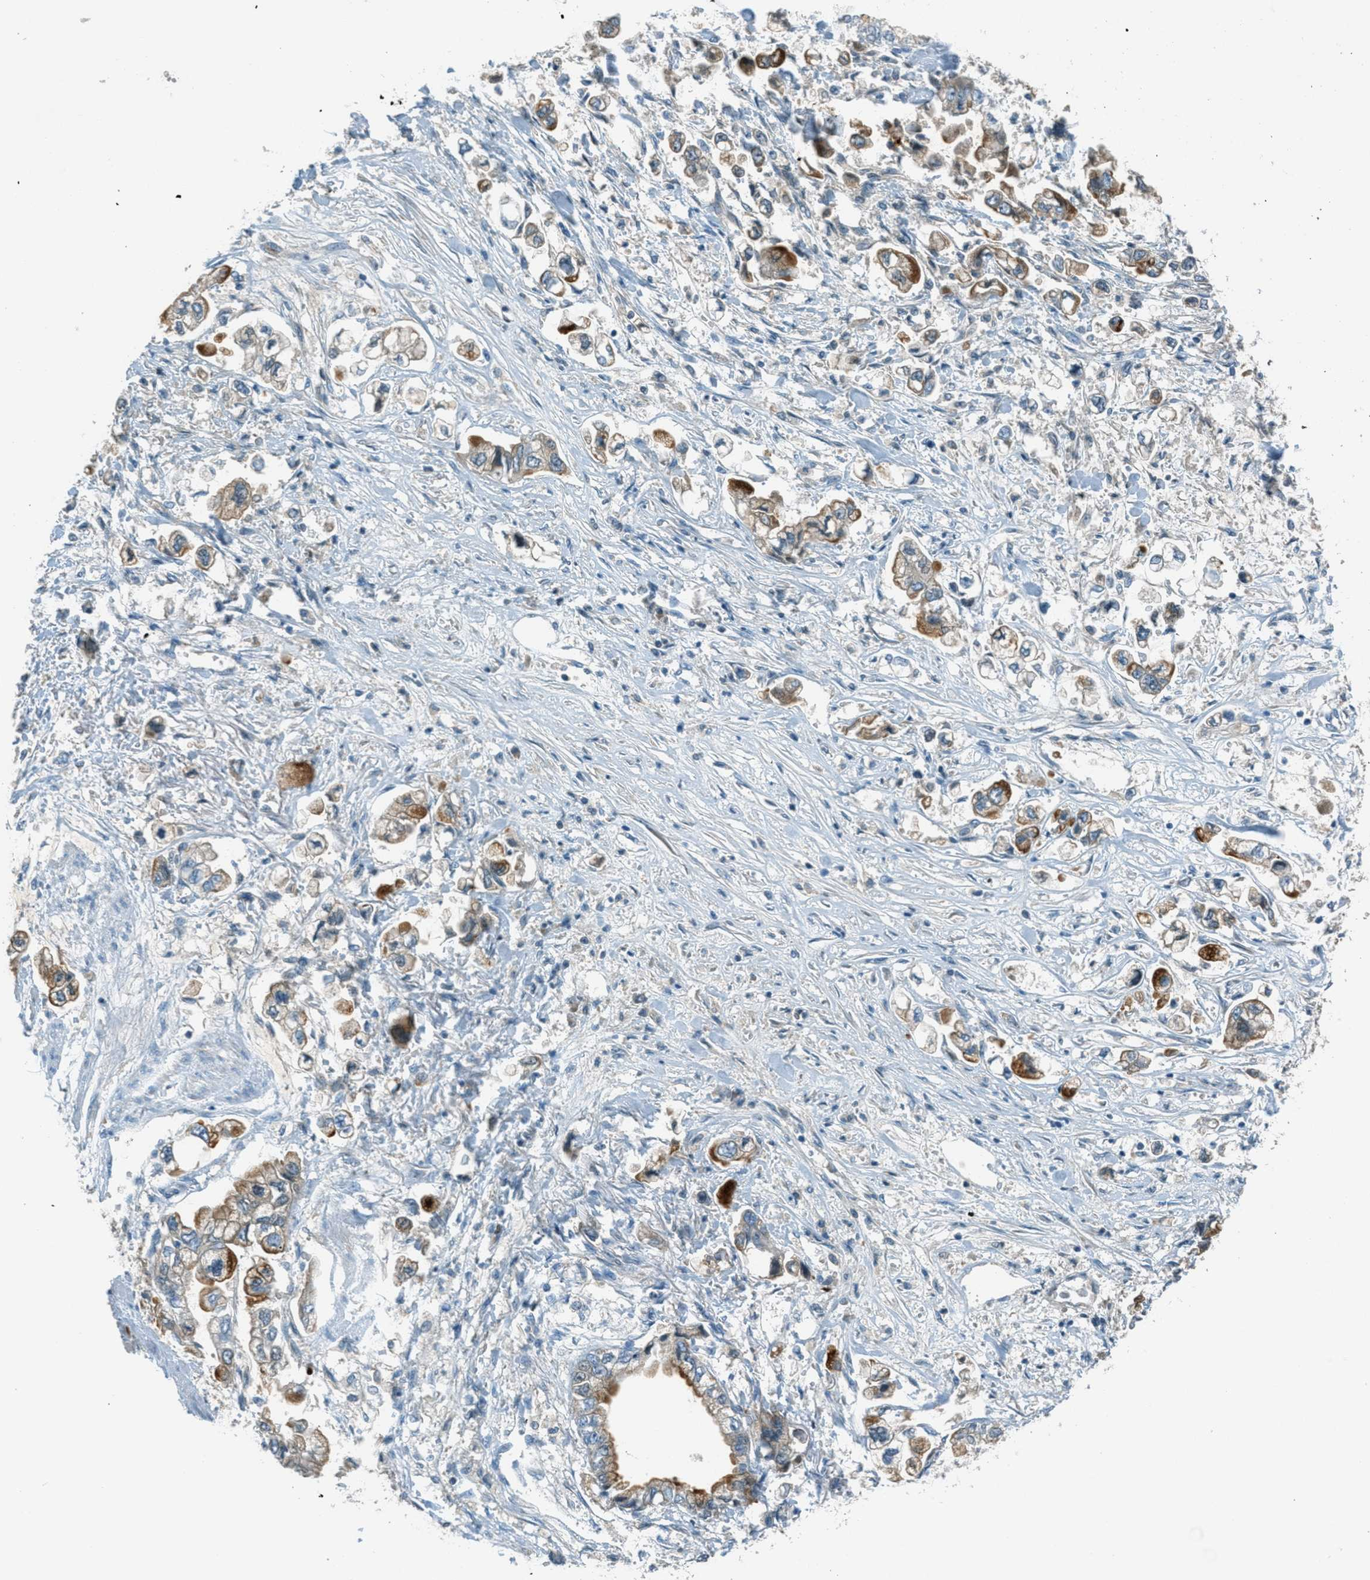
{"staining": {"intensity": "moderate", "quantity": ">75%", "location": "cytoplasmic/membranous"}, "tissue": "stomach cancer", "cell_type": "Tumor cells", "image_type": "cancer", "snomed": [{"axis": "morphology", "description": "Normal tissue, NOS"}, {"axis": "morphology", "description": "Adenocarcinoma, NOS"}, {"axis": "topography", "description": "Stomach"}], "caption": "The histopathology image reveals staining of stomach cancer (adenocarcinoma), revealing moderate cytoplasmic/membranous protein expression (brown color) within tumor cells.", "gene": "MSLN", "patient": {"sex": "male", "age": 62}}